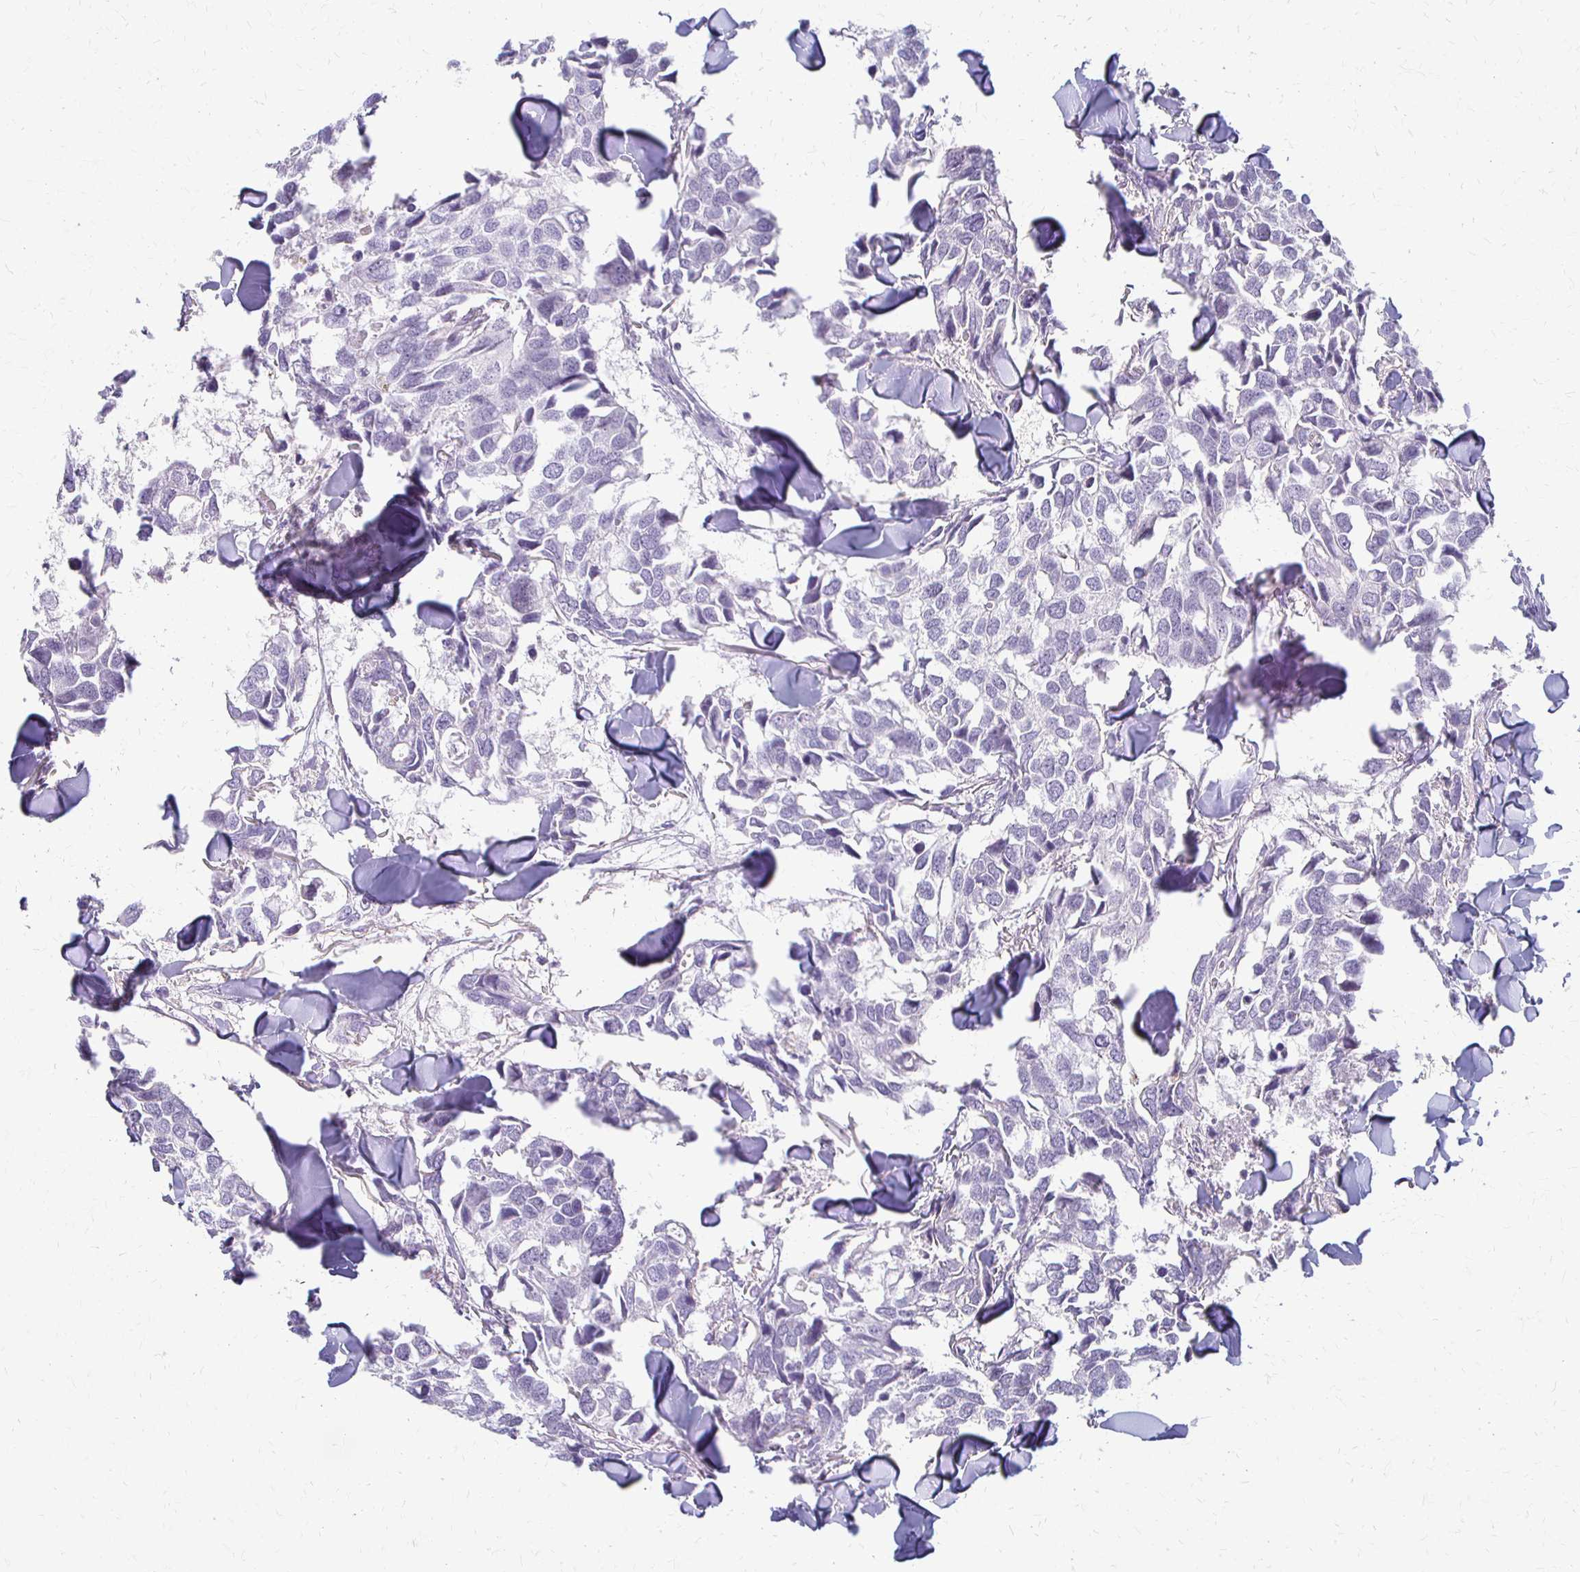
{"staining": {"intensity": "negative", "quantity": "none", "location": "none"}, "tissue": "breast cancer", "cell_type": "Tumor cells", "image_type": "cancer", "snomed": [{"axis": "morphology", "description": "Duct carcinoma"}, {"axis": "topography", "description": "Breast"}], "caption": "There is no significant staining in tumor cells of breast cancer.", "gene": "ACP5", "patient": {"sex": "female", "age": 83}}